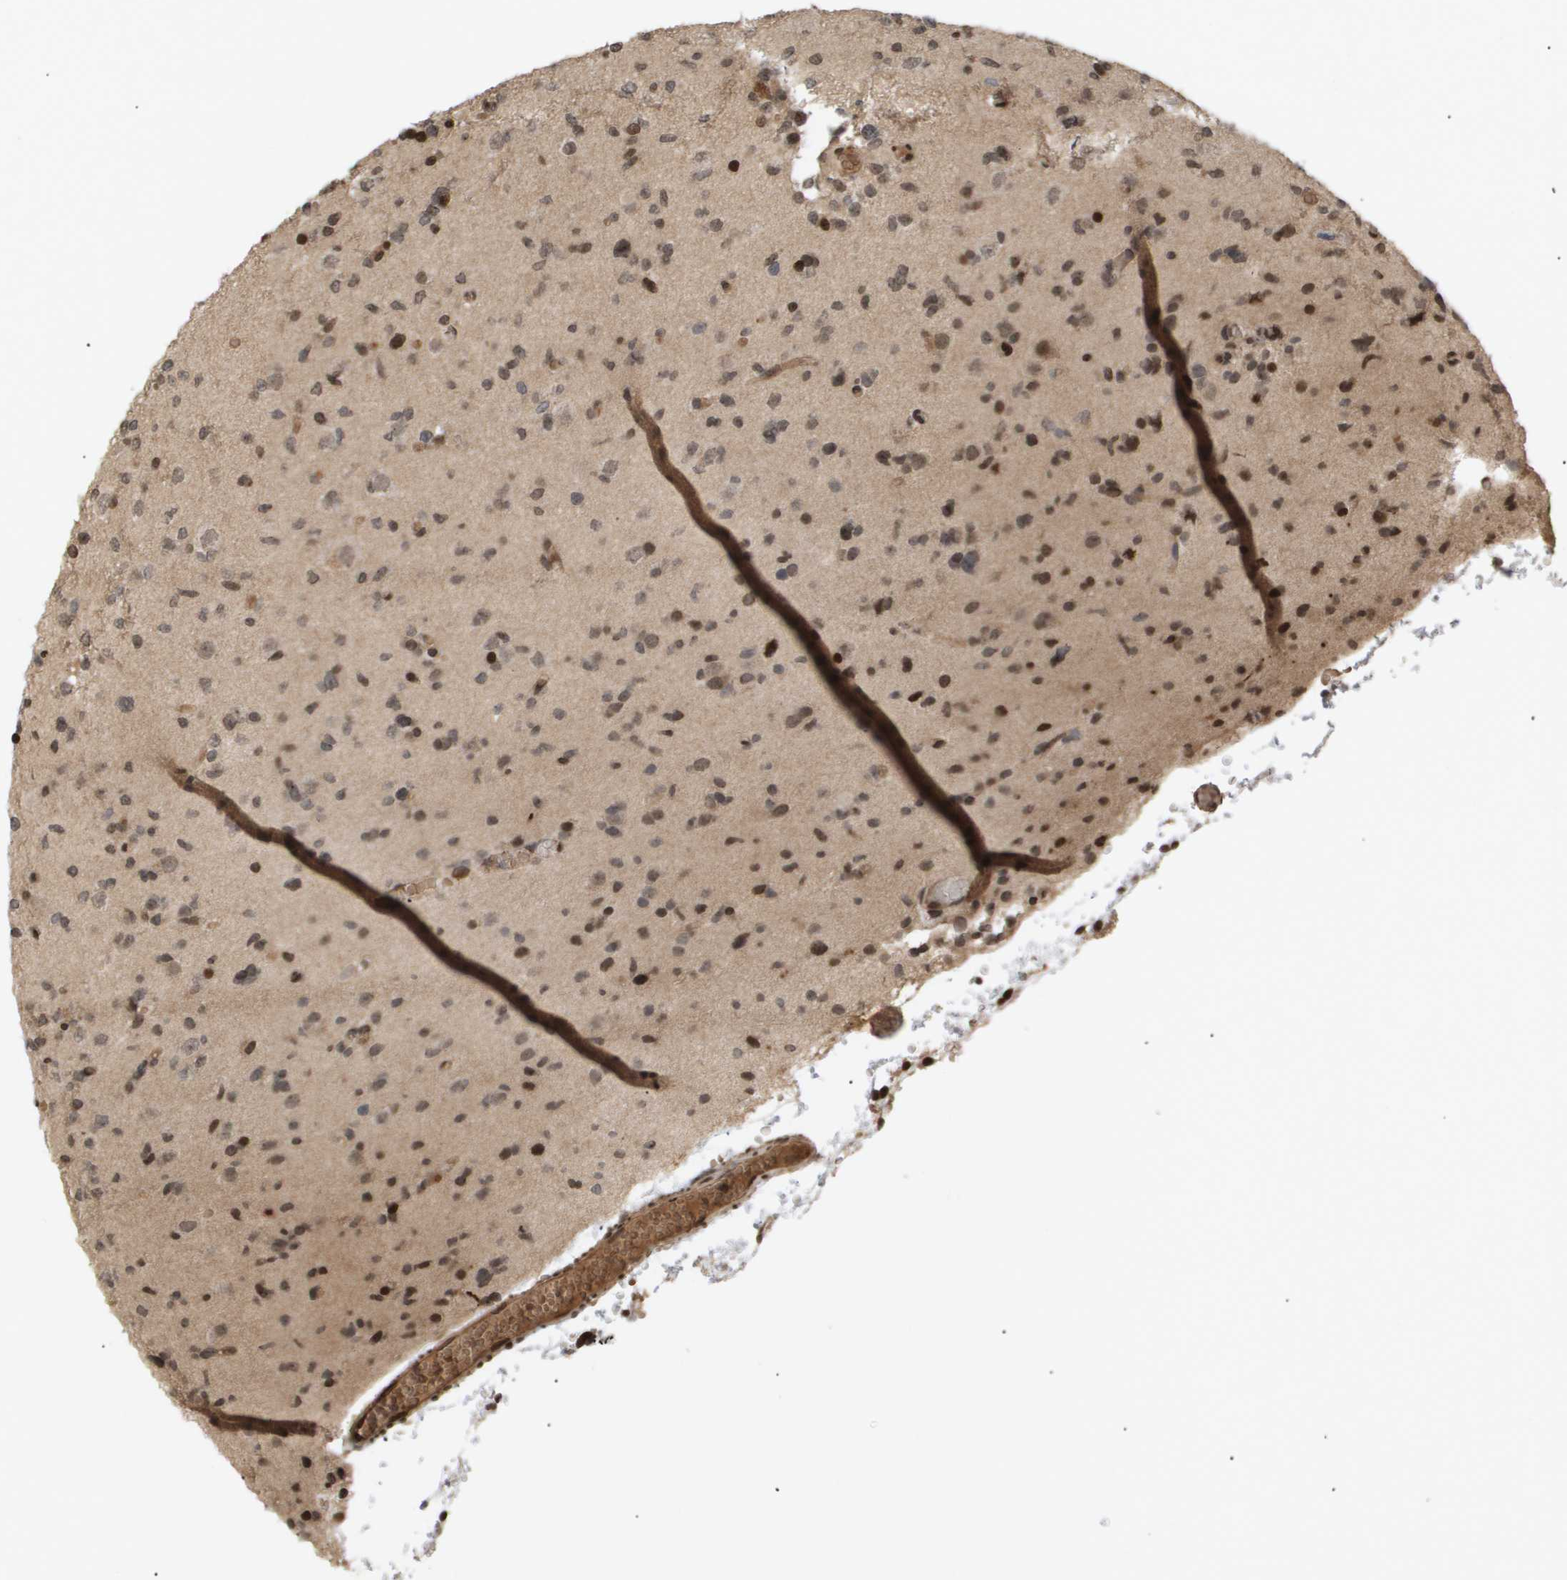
{"staining": {"intensity": "moderate", "quantity": ">75%", "location": "cytoplasmic/membranous,nuclear"}, "tissue": "glioma", "cell_type": "Tumor cells", "image_type": "cancer", "snomed": [{"axis": "morphology", "description": "Glioma, malignant, Low grade"}, {"axis": "topography", "description": "Brain"}], "caption": "A medium amount of moderate cytoplasmic/membranous and nuclear staining is identified in approximately >75% of tumor cells in low-grade glioma (malignant) tissue.", "gene": "HSPA6", "patient": {"sex": "female", "age": 22}}